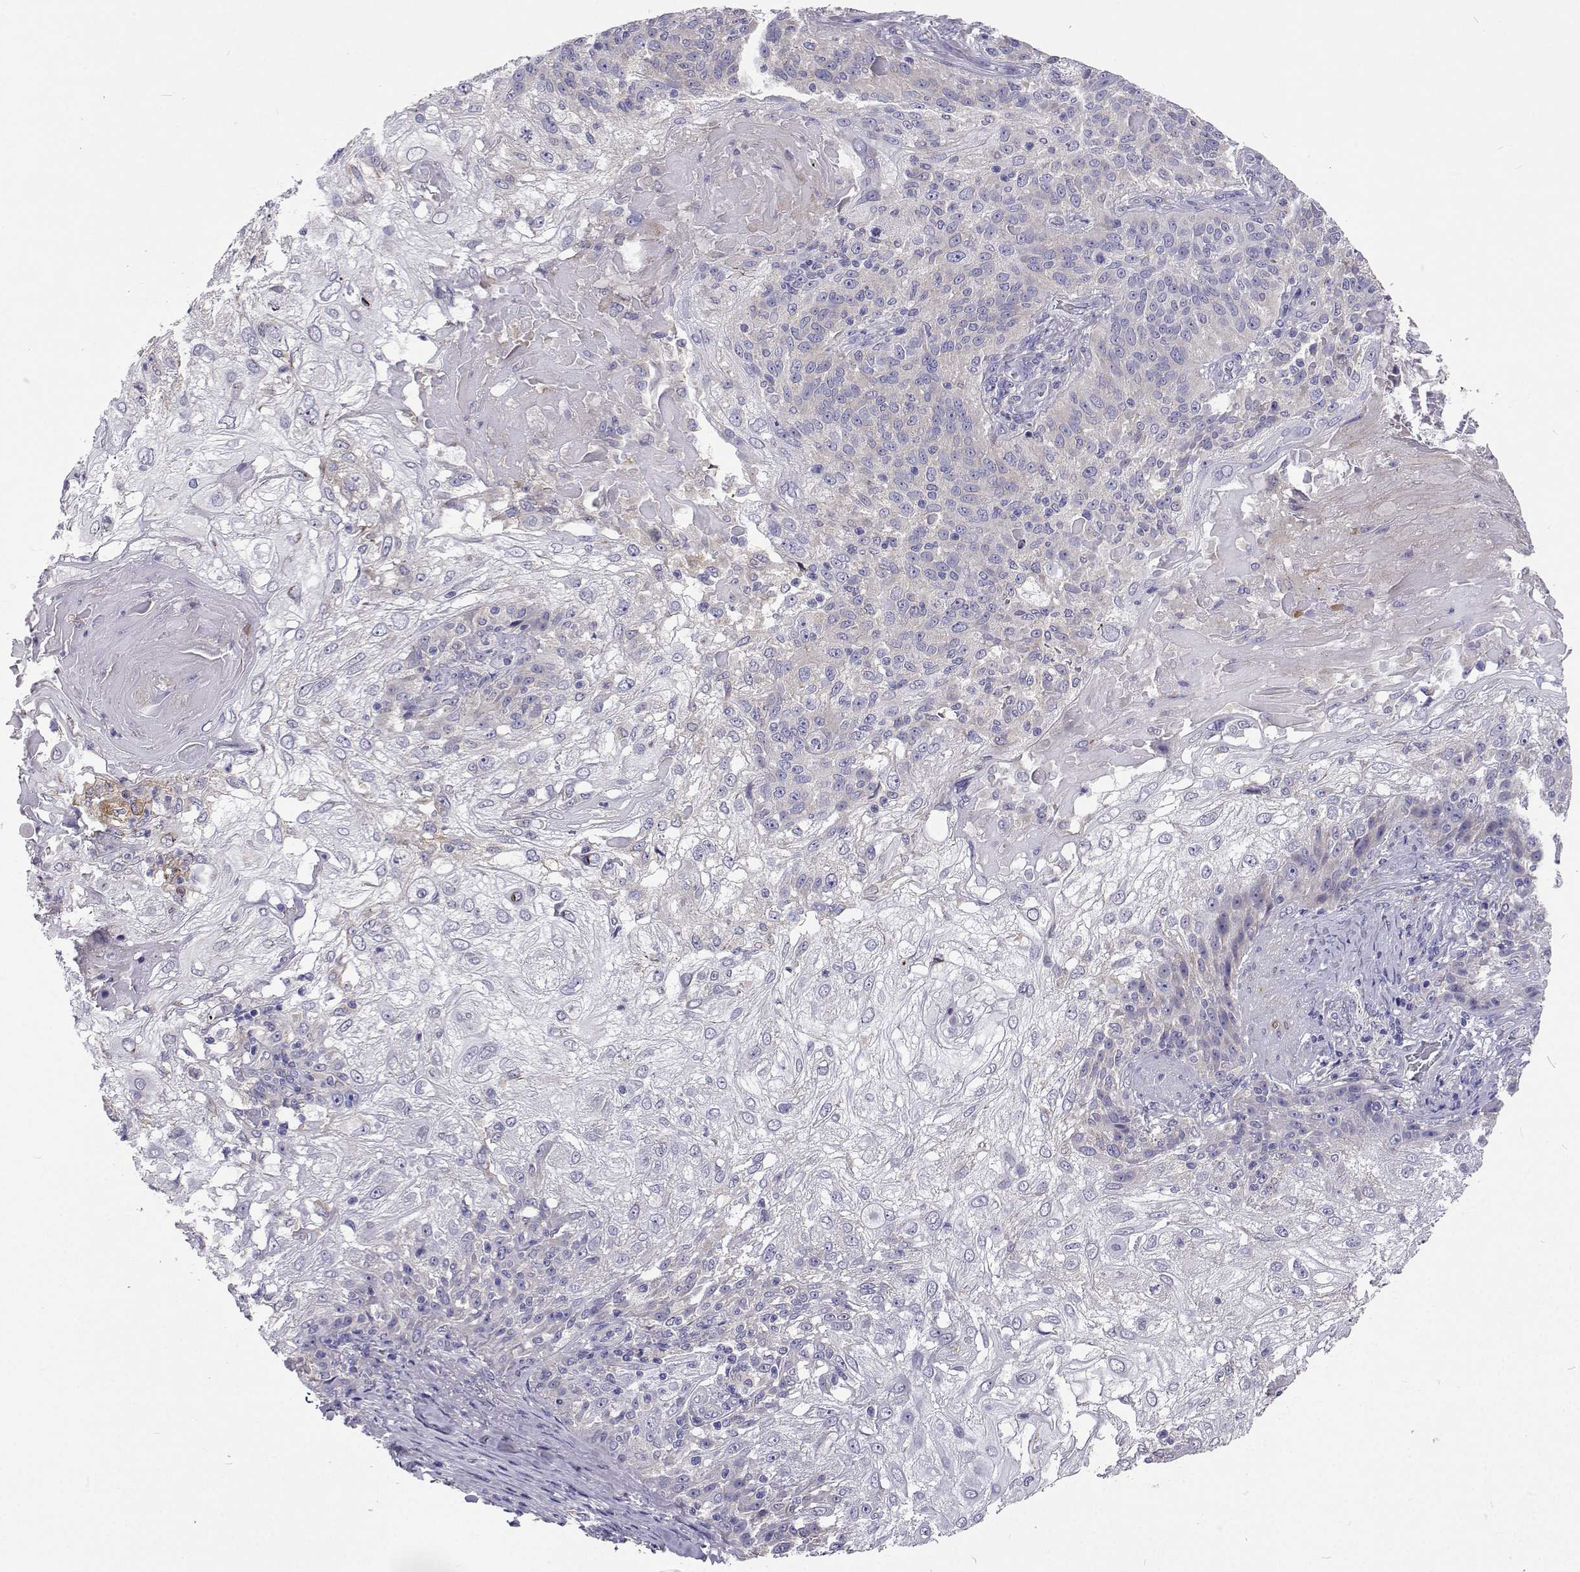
{"staining": {"intensity": "negative", "quantity": "none", "location": "none"}, "tissue": "skin cancer", "cell_type": "Tumor cells", "image_type": "cancer", "snomed": [{"axis": "morphology", "description": "Normal tissue, NOS"}, {"axis": "morphology", "description": "Squamous cell carcinoma, NOS"}, {"axis": "topography", "description": "Skin"}], "caption": "Skin cancer stained for a protein using IHC displays no positivity tumor cells.", "gene": "LHFPL7", "patient": {"sex": "female", "age": 83}}